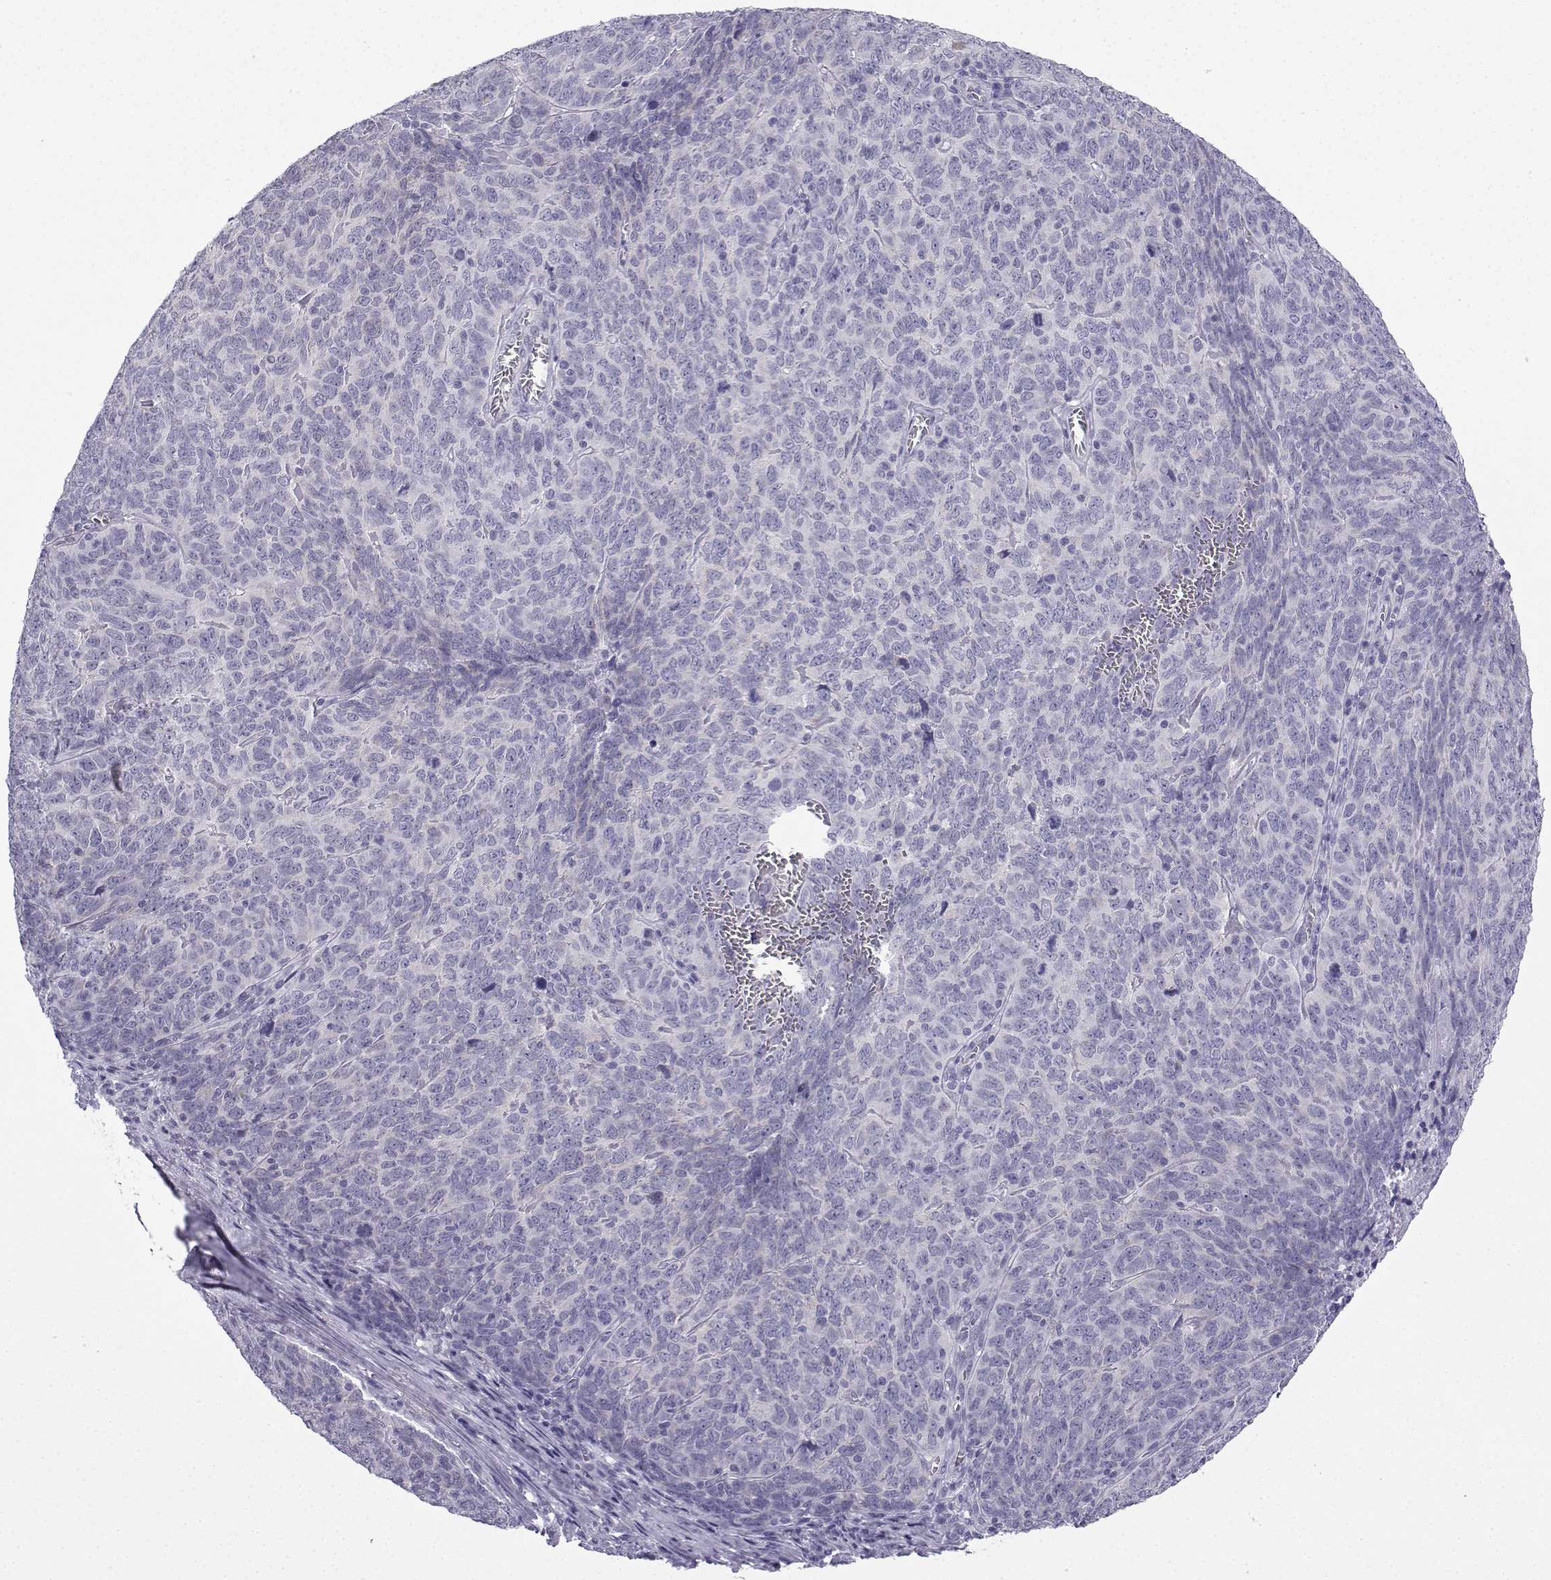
{"staining": {"intensity": "negative", "quantity": "none", "location": "none"}, "tissue": "skin cancer", "cell_type": "Tumor cells", "image_type": "cancer", "snomed": [{"axis": "morphology", "description": "Squamous cell carcinoma, NOS"}, {"axis": "topography", "description": "Skin"}, {"axis": "topography", "description": "Anal"}], "caption": "An immunohistochemistry (IHC) photomicrograph of skin squamous cell carcinoma is shown. There is no staining in tumor cells of skin squamous cell carcinoma. Nuclei are stained in blue.", "gene": "ACRBP", "patient": {"sex": "female", "age": 51}}